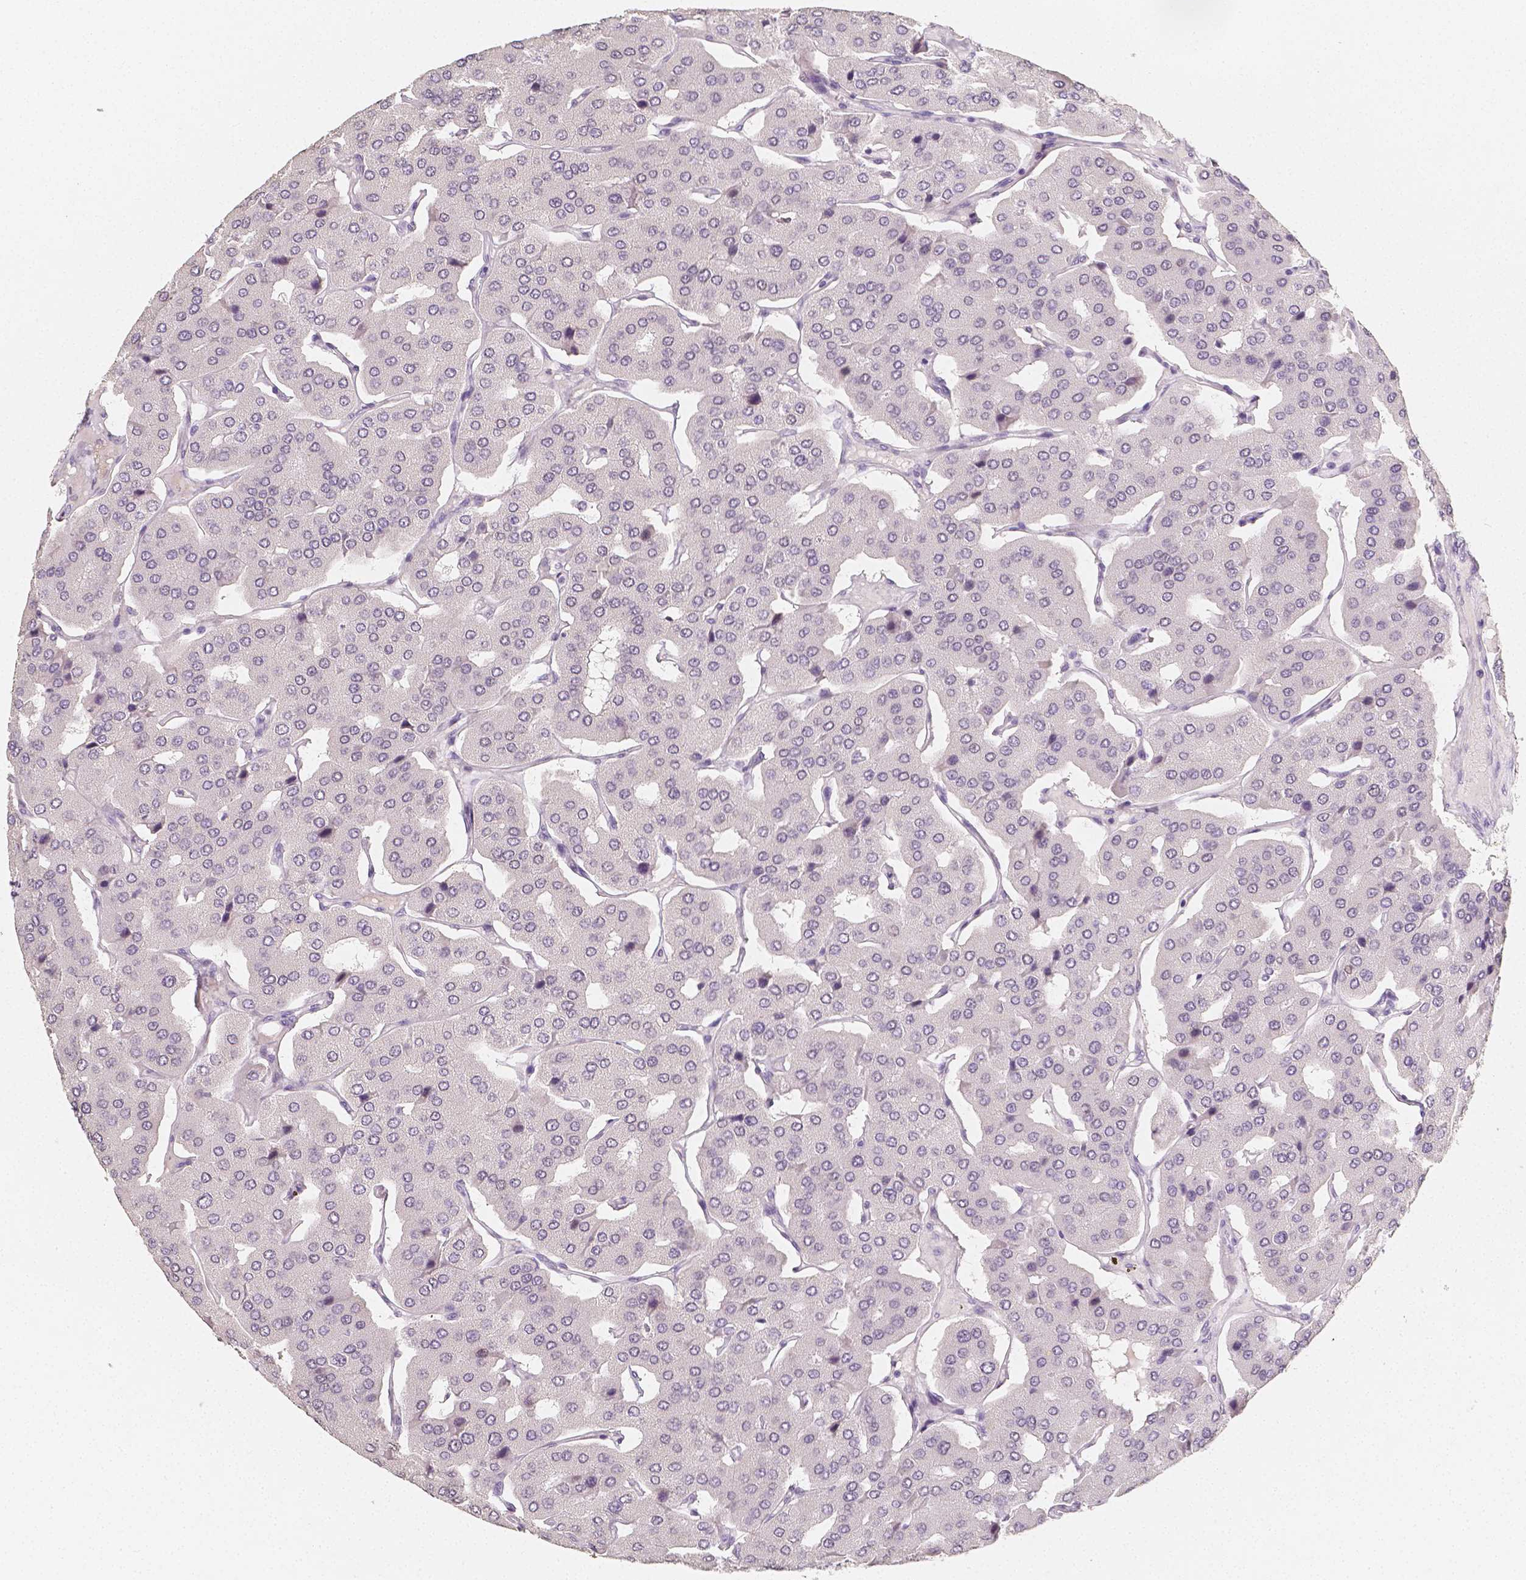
{"staining": {"intensity": "negative", "quantity": "none", "location": "none"}, "tissue": "parathyroid gland", "cell_type": "Glandular cells", "image_type": "normal", "snomed": [{"axis": "morphology", "description": "Normal tissue, NOS"}, {"axis": "morphology", "description": "Adenoma, NOS"}, {"axis": "topography", "description": "Parathyroid gland"}], "caption": "The photomicrograph demonstrates no significant staining in glandular cells of parathyroid gland.", "gene": "HNF1B", "patient": {"sex": "female", "age": 86}}